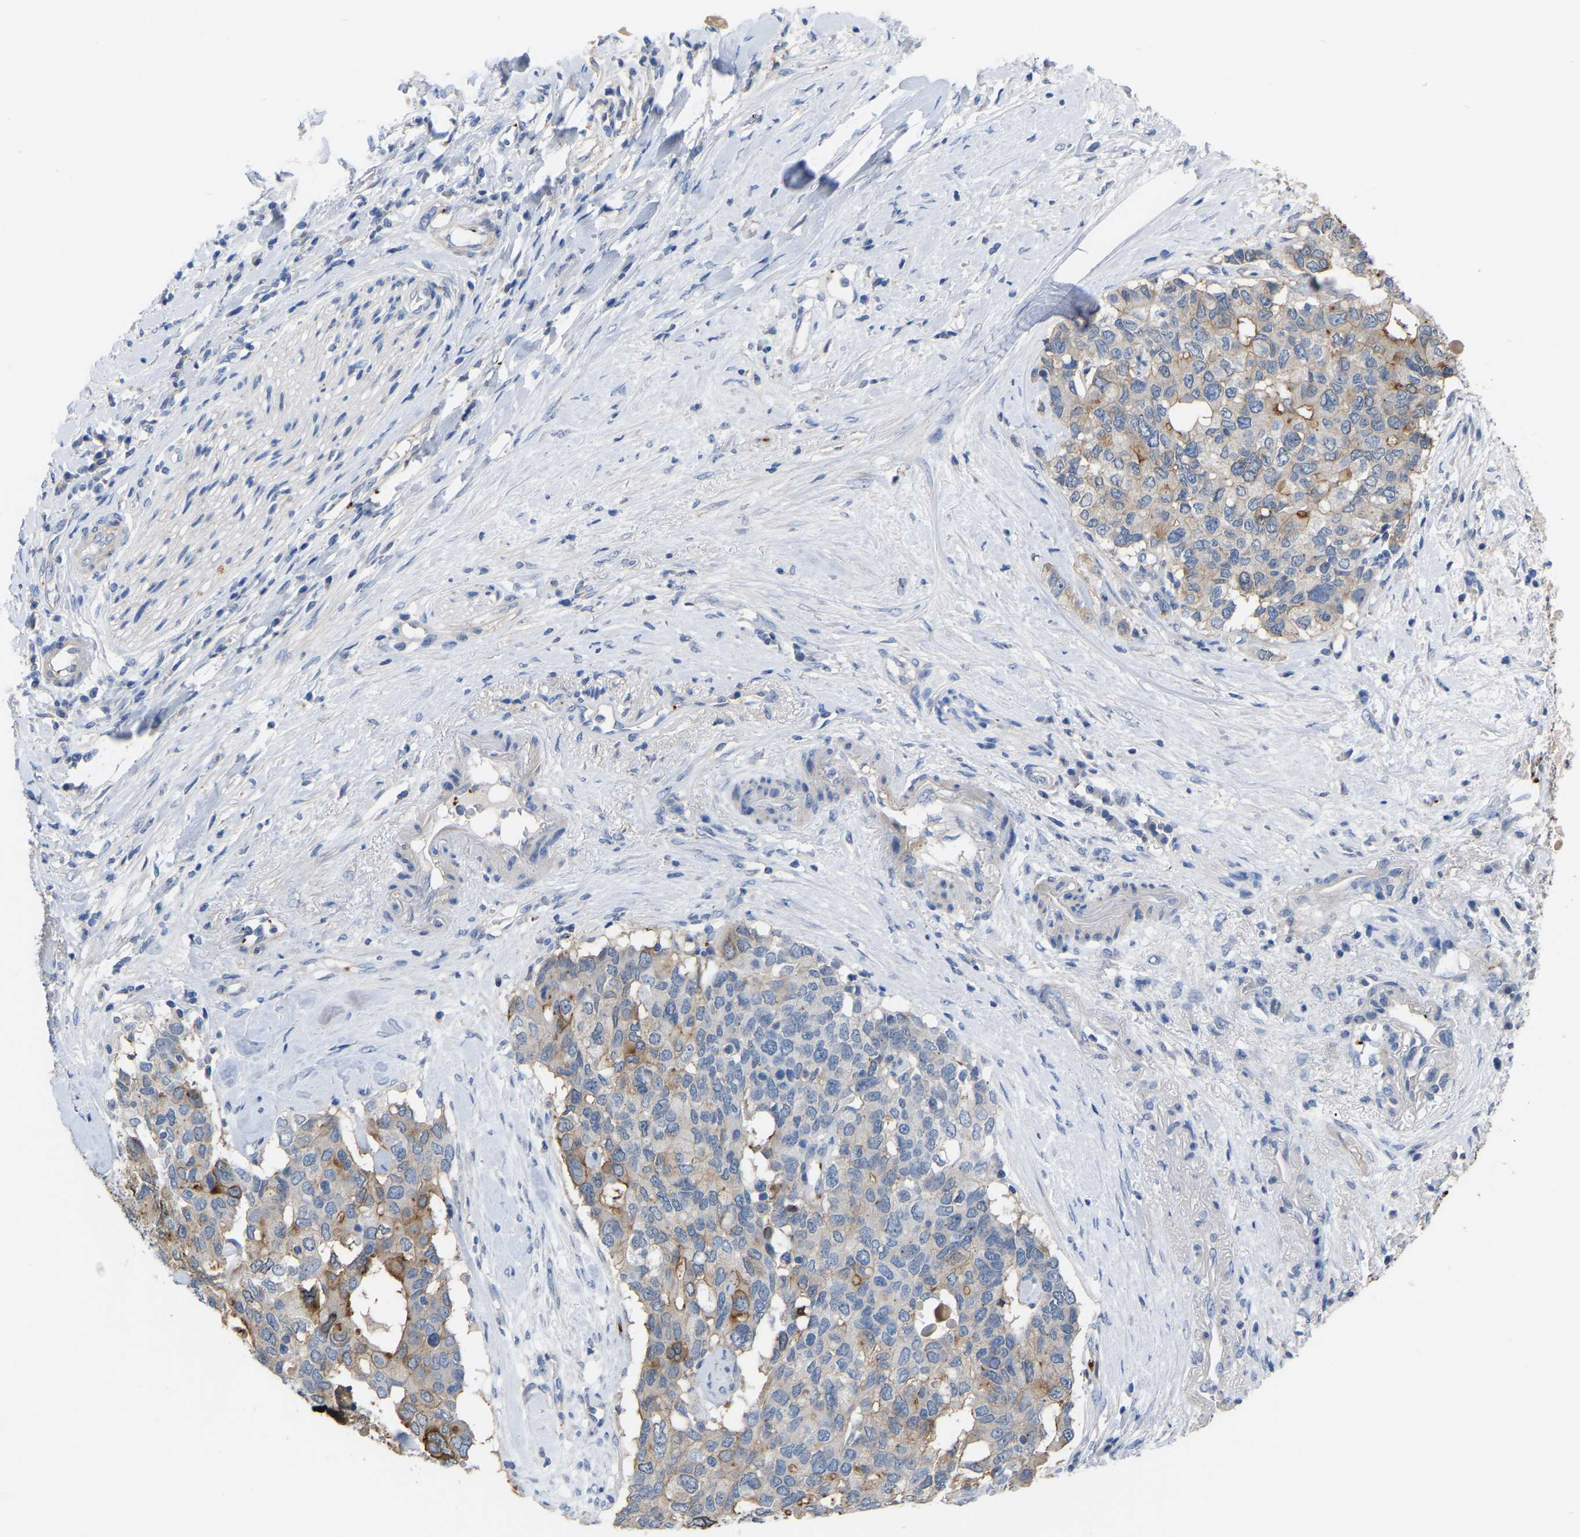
{"staining": {"intensity": "moderate", "quantity": "25%-75%", "location": "cytoplasmic/membranous"}, "tissue": "pancreatic cancer", "cell_type": "Tumor cells", "image_type": "cancer", "snomed": [{"axis": "morphology", "description": "Adenocarcinoma, NOS"}, {"axis": "topography", "description": "Pancreas"}], "caption": "Immunohistochemistry photomicrograph of neoplastic tissue: human pancreatic cancer (adenocarcinoma) stained using IHC exhibits medium levels of moderate protein expression localized specifically in the cytoplasmic/membranous of tumor cells, appearing as a cytoplasmic/membranous brown color.", "gene": "ZNF449", "patient": {"sex": "female", "age": 56}}